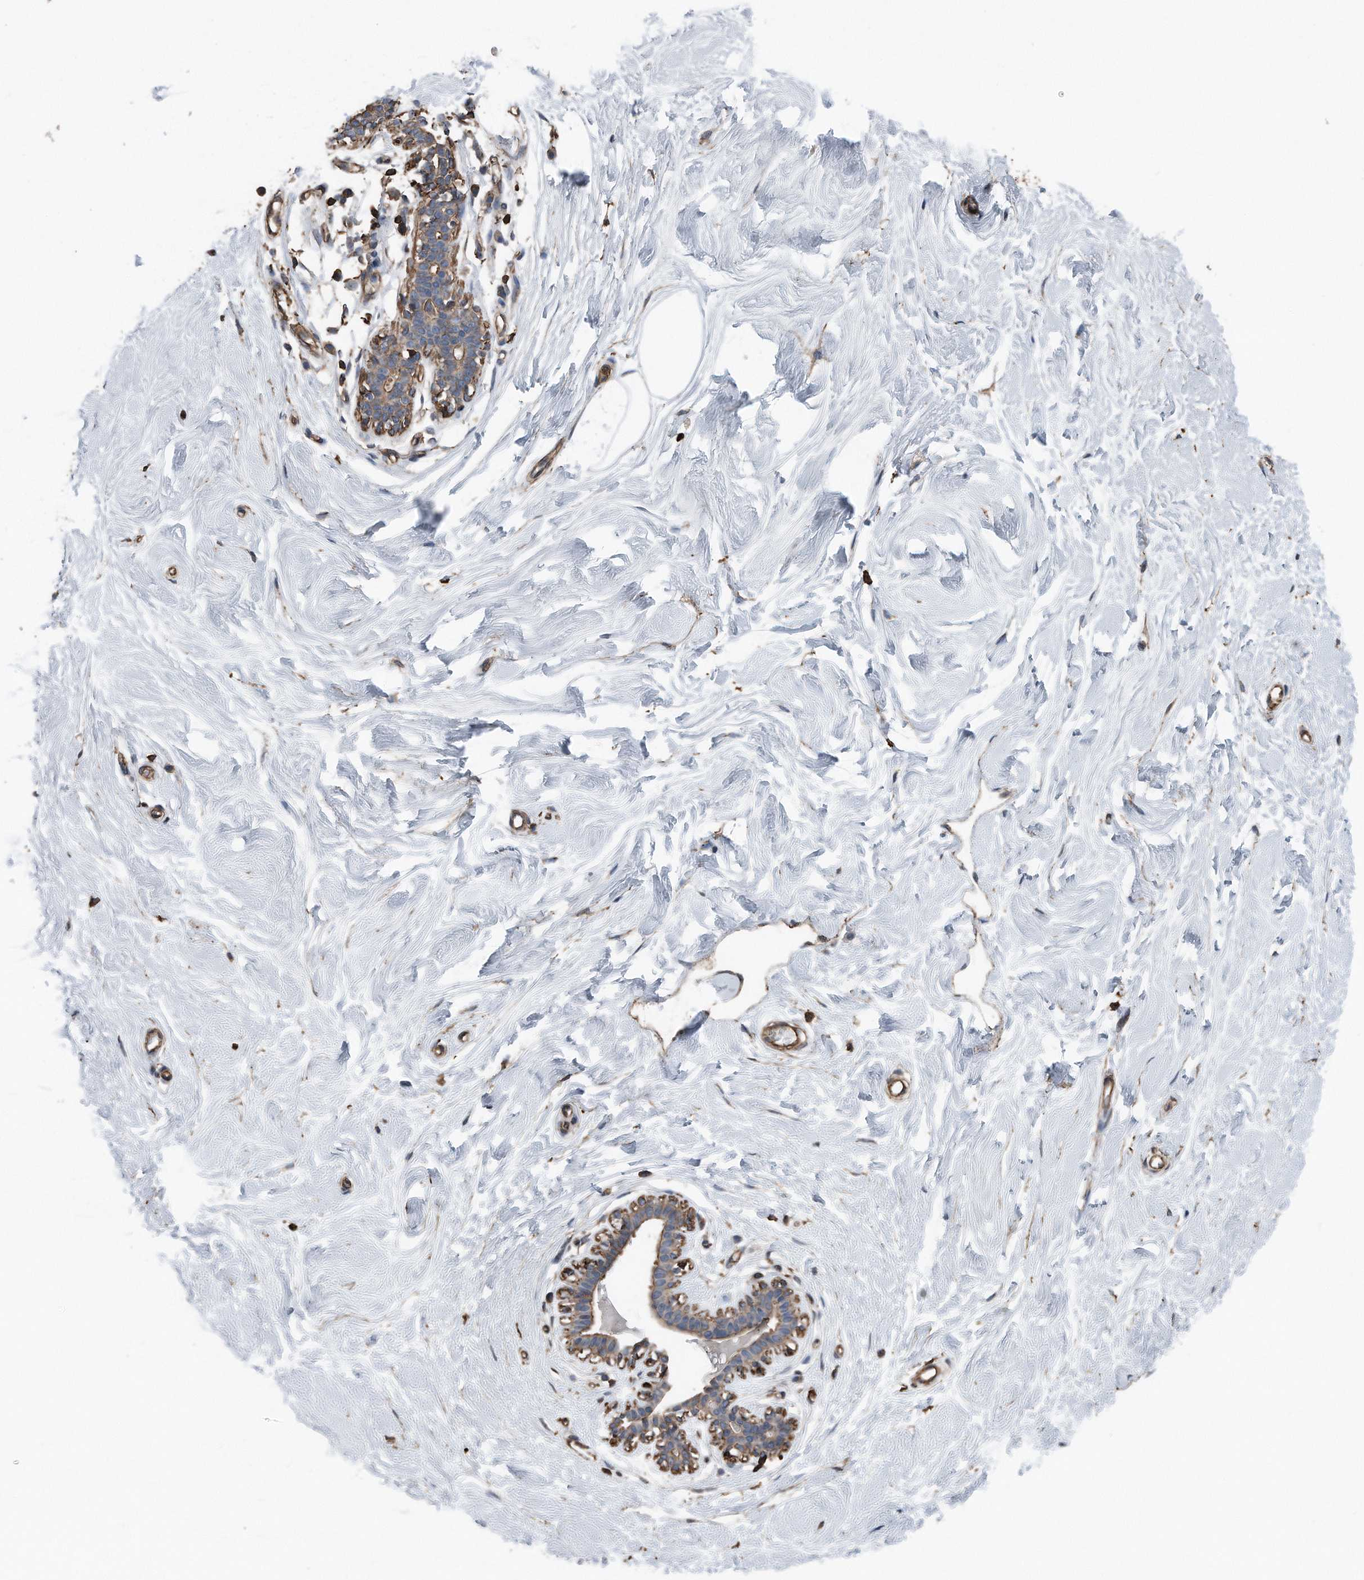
{"staining": {"intensity": "negative", "quantity": "none", "location": "none"}, "tissue": "breast", "cell_type": "Adipocytes", "image_type": "normal", "snomed": [{"axis": "morphology", "description": "Normal tissue, NOS"}, {"axis": "topography", "description": "Breast"}], "caption": "High power microscopy photomicrograph of an IHC photomicrograph of benign breast, revealing no significant expression in adipocytes.", "gene": "RSPO3", "patient": {"sex": "female", "age": 26}}